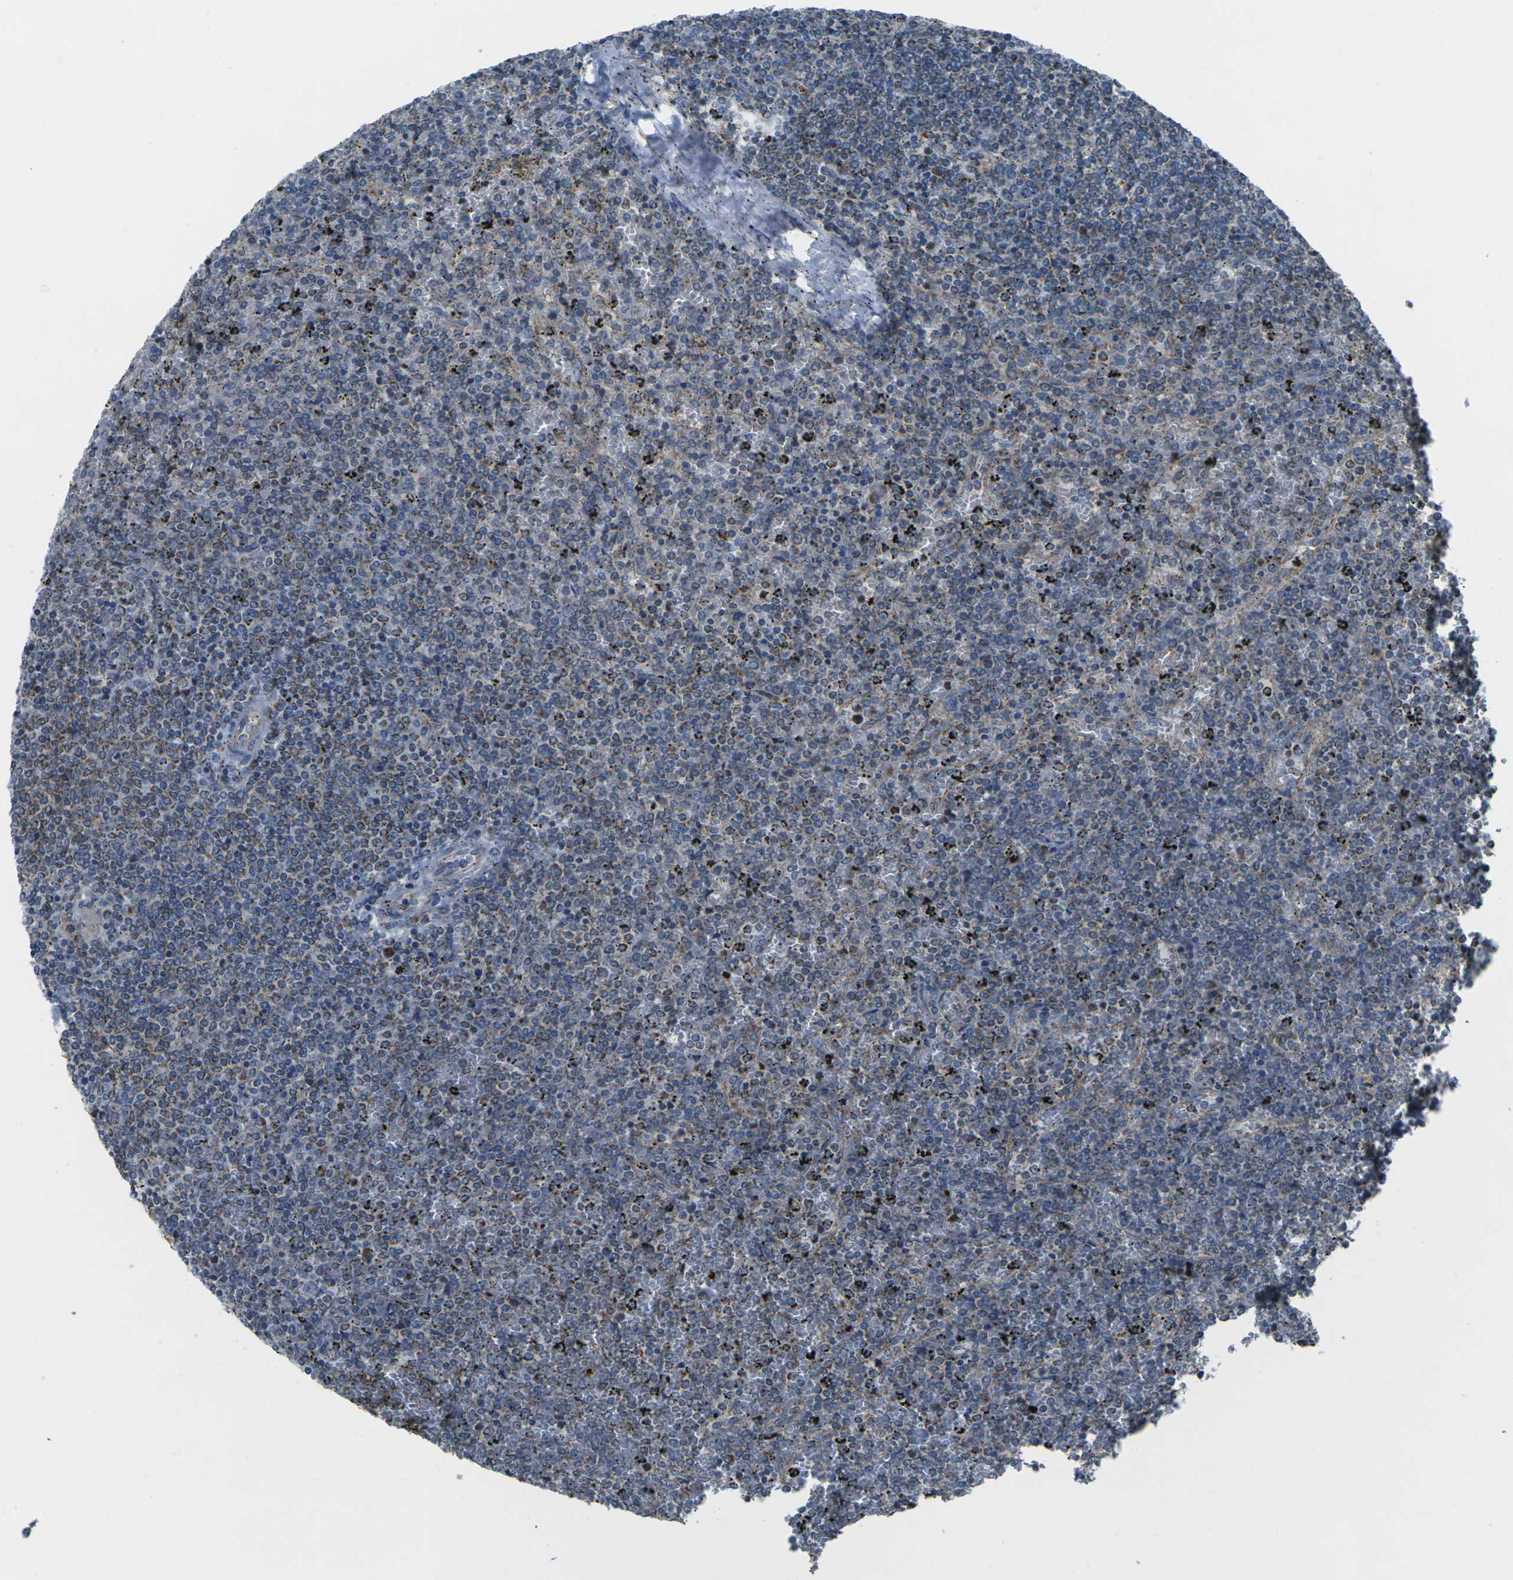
{"staining": {"intensity": "weak", "quantity": "<25%", "location": "cytoplasmic/membranous"}, "tissue": "lymphoma", "cell_type": "Tumor cells", "image_type": "cancer", "snomed": [{"axis": "morphology", "description": "Malignant lymphoma, non-Hodgkin's type, Low grade"}, {"axis": "topography", "description": "Spleen"}], "caption": "The micrograph shows no significant staining in tumor cells of low-grade malignant lymphoma, non-Hodgkin's type.", "gene": "TMEM120B", "patient": {"sex": "female", "age": 77}}